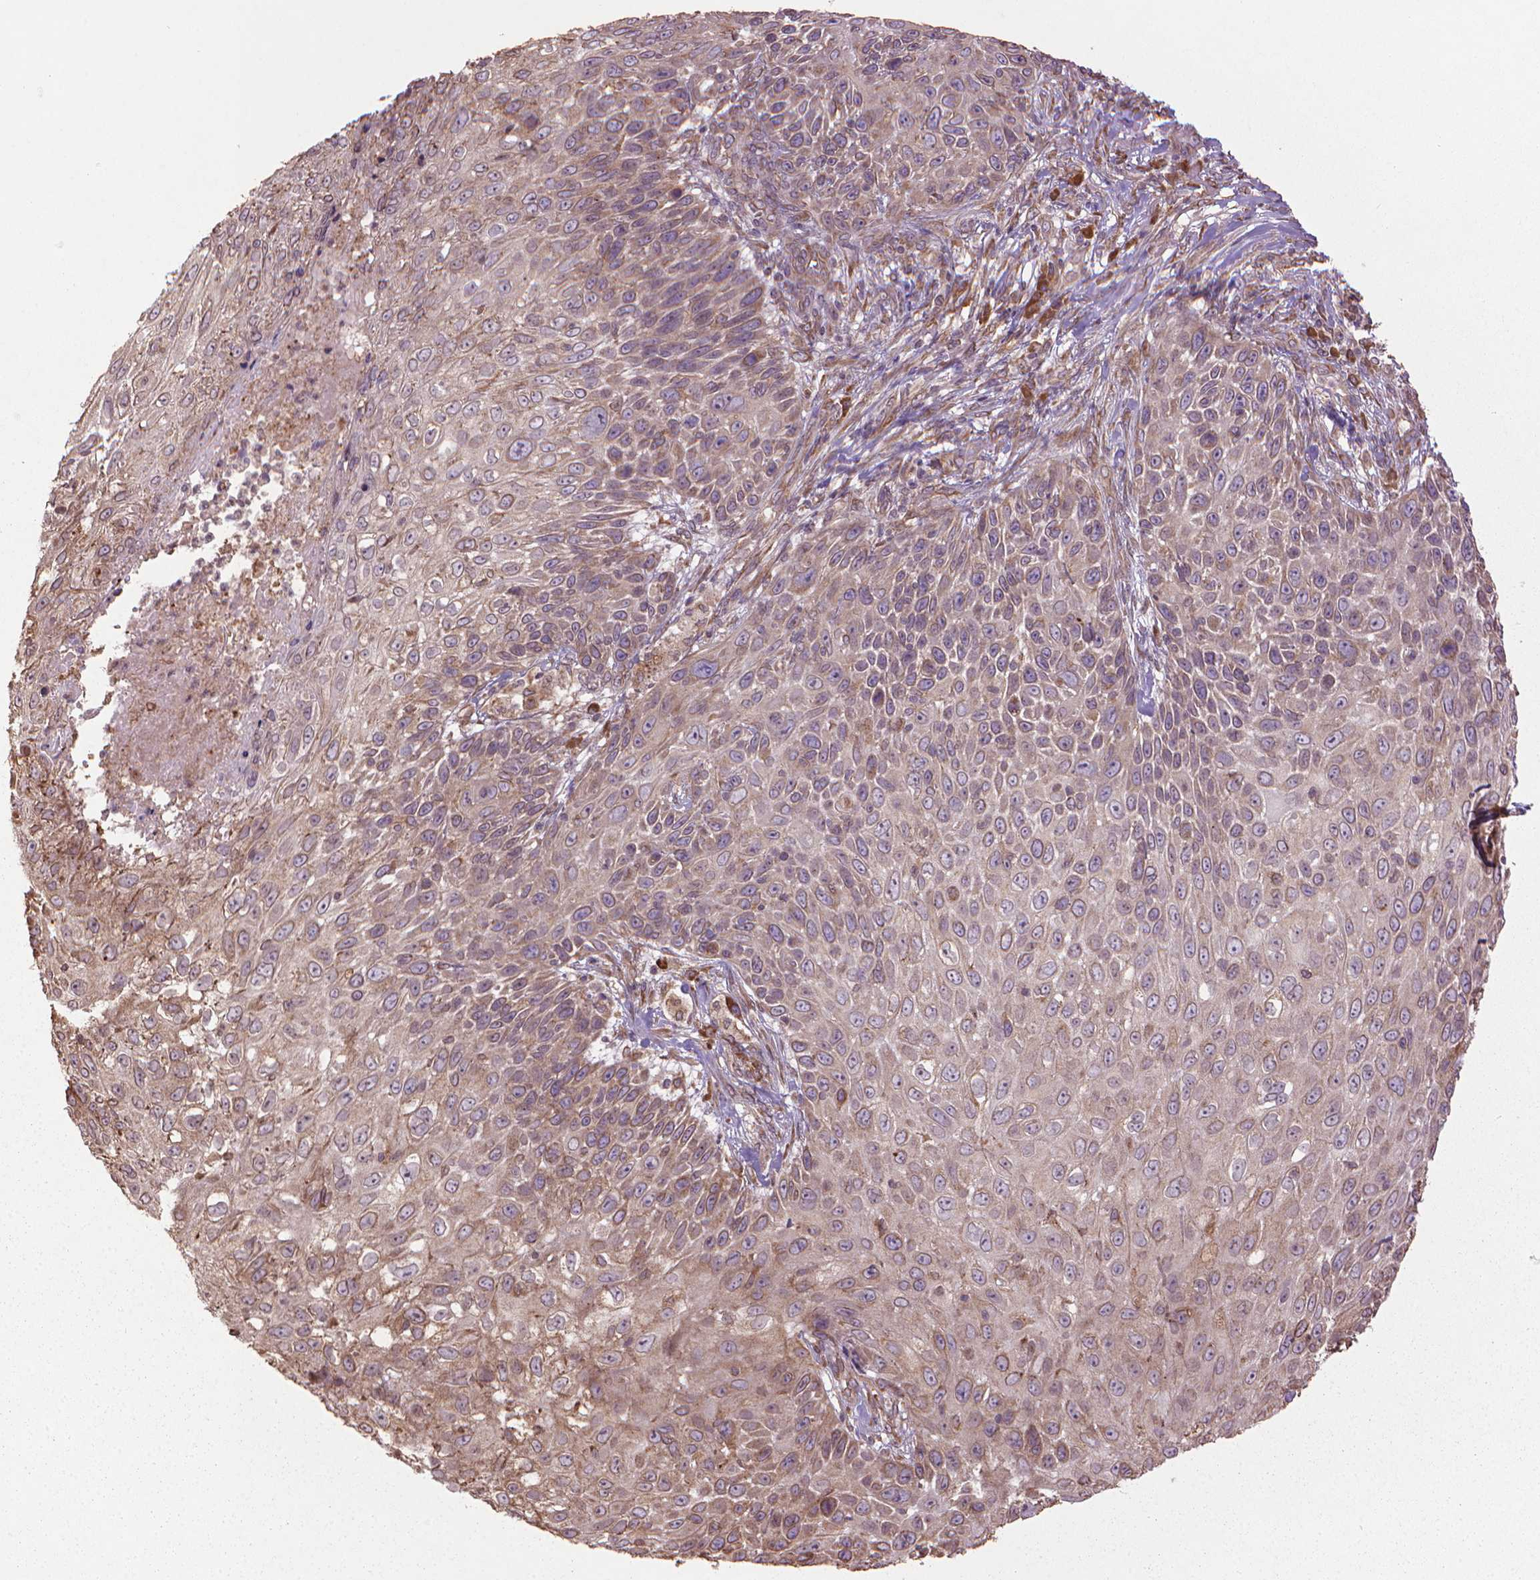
{"staining": {"intensity": "moderate", "quantity": "25%-75%", "location": "cytoplasmic/membranous"}, "tissue": "skin cancer", "cell_type": "Tumor cells", "image_type": "cancer", "snomed": [{"axis": "morphology", "description": "Squamous cell carcinoma, NOS"}, {"axis": "topography", "description": "Skin"}], "caption": "Immunohistochemistry histopathology image of neoplastic tissue: human skin squamous cell carcinoma stained using immunohistochemistry (IHC) exhibits medium levels of moderate protein expression localized specifically in the cytoplasmic/membranous of tumor cells, appearing as a cytoplasmic/membranous brown color.", "gene": "GAS1", "patient": {"sex": "male", "age": 92}}